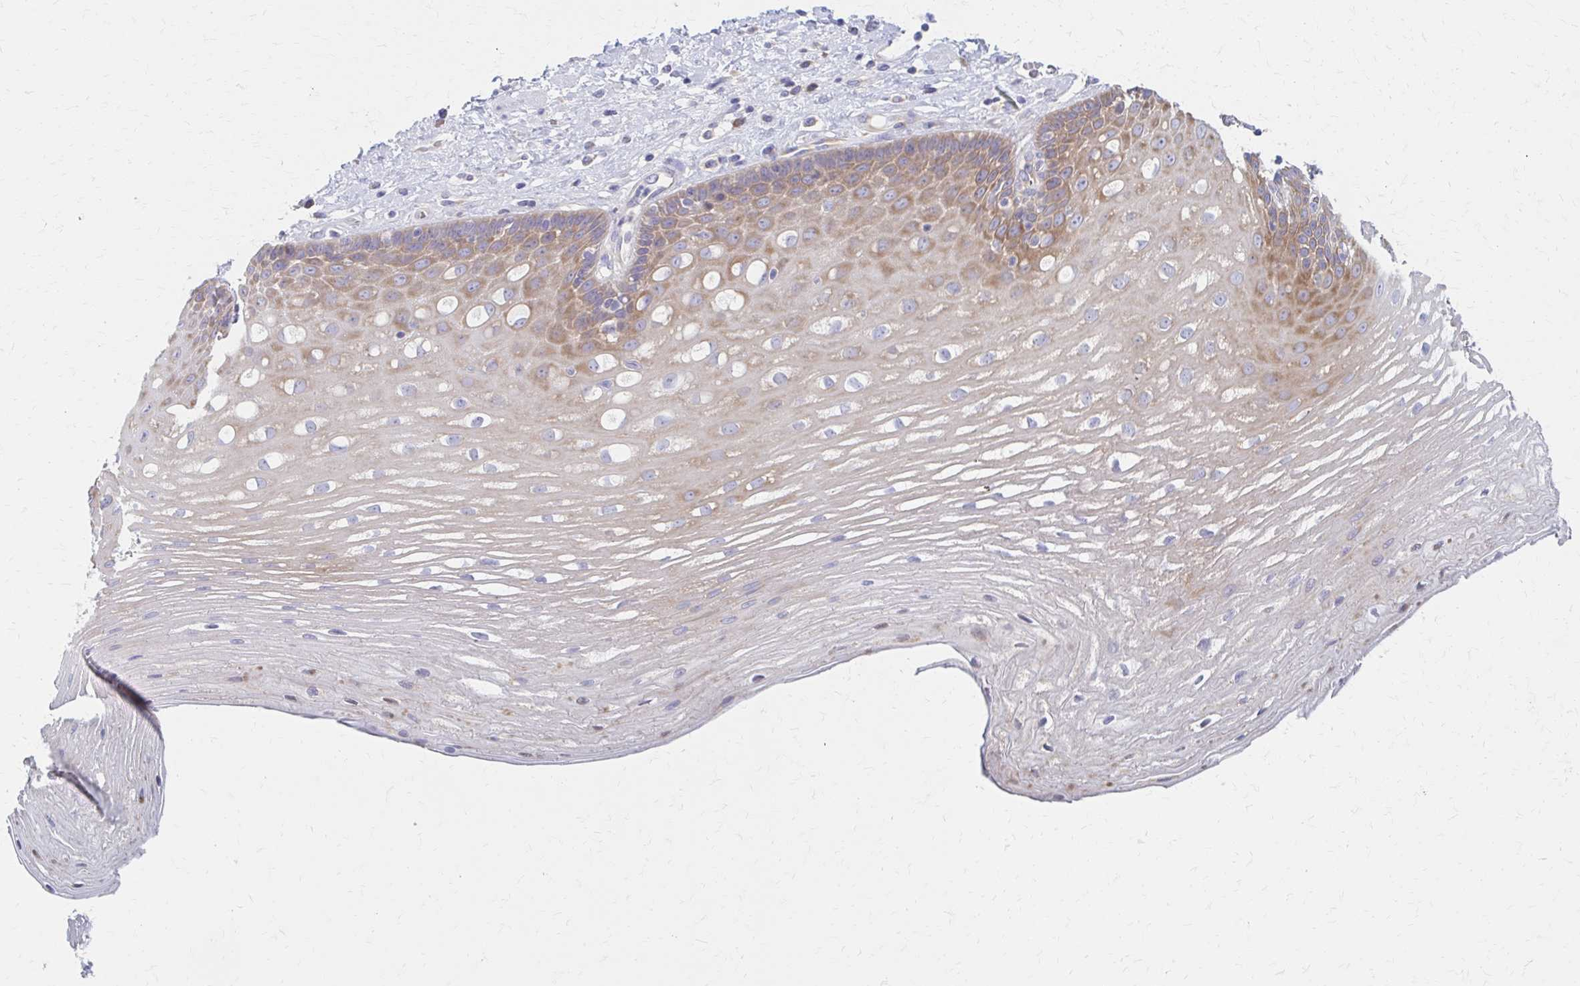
{"staining": {"intensity": "moderate", "quantity": "25%-75%", "location": "cytoplasmic/membranous"}, "tissue": "esophagus", "cell_type": "Squamous epithelial cells", "image_type": "normal", "snomed": [{"axis": "morphology", "description": "Normal tissue, NOS"}, {"axis": "topography", "description": "Esophagus"}], "caption": "This histopathology image displays immunohistochemistry staining of unremarkable human esophagus, with medium moderate cytoplasmic/membranous positivity in approximately 25%-75% of squamous epithelial cells.", "gene": "RPL27A", "patient": {"sex": "male", "age": 62}}